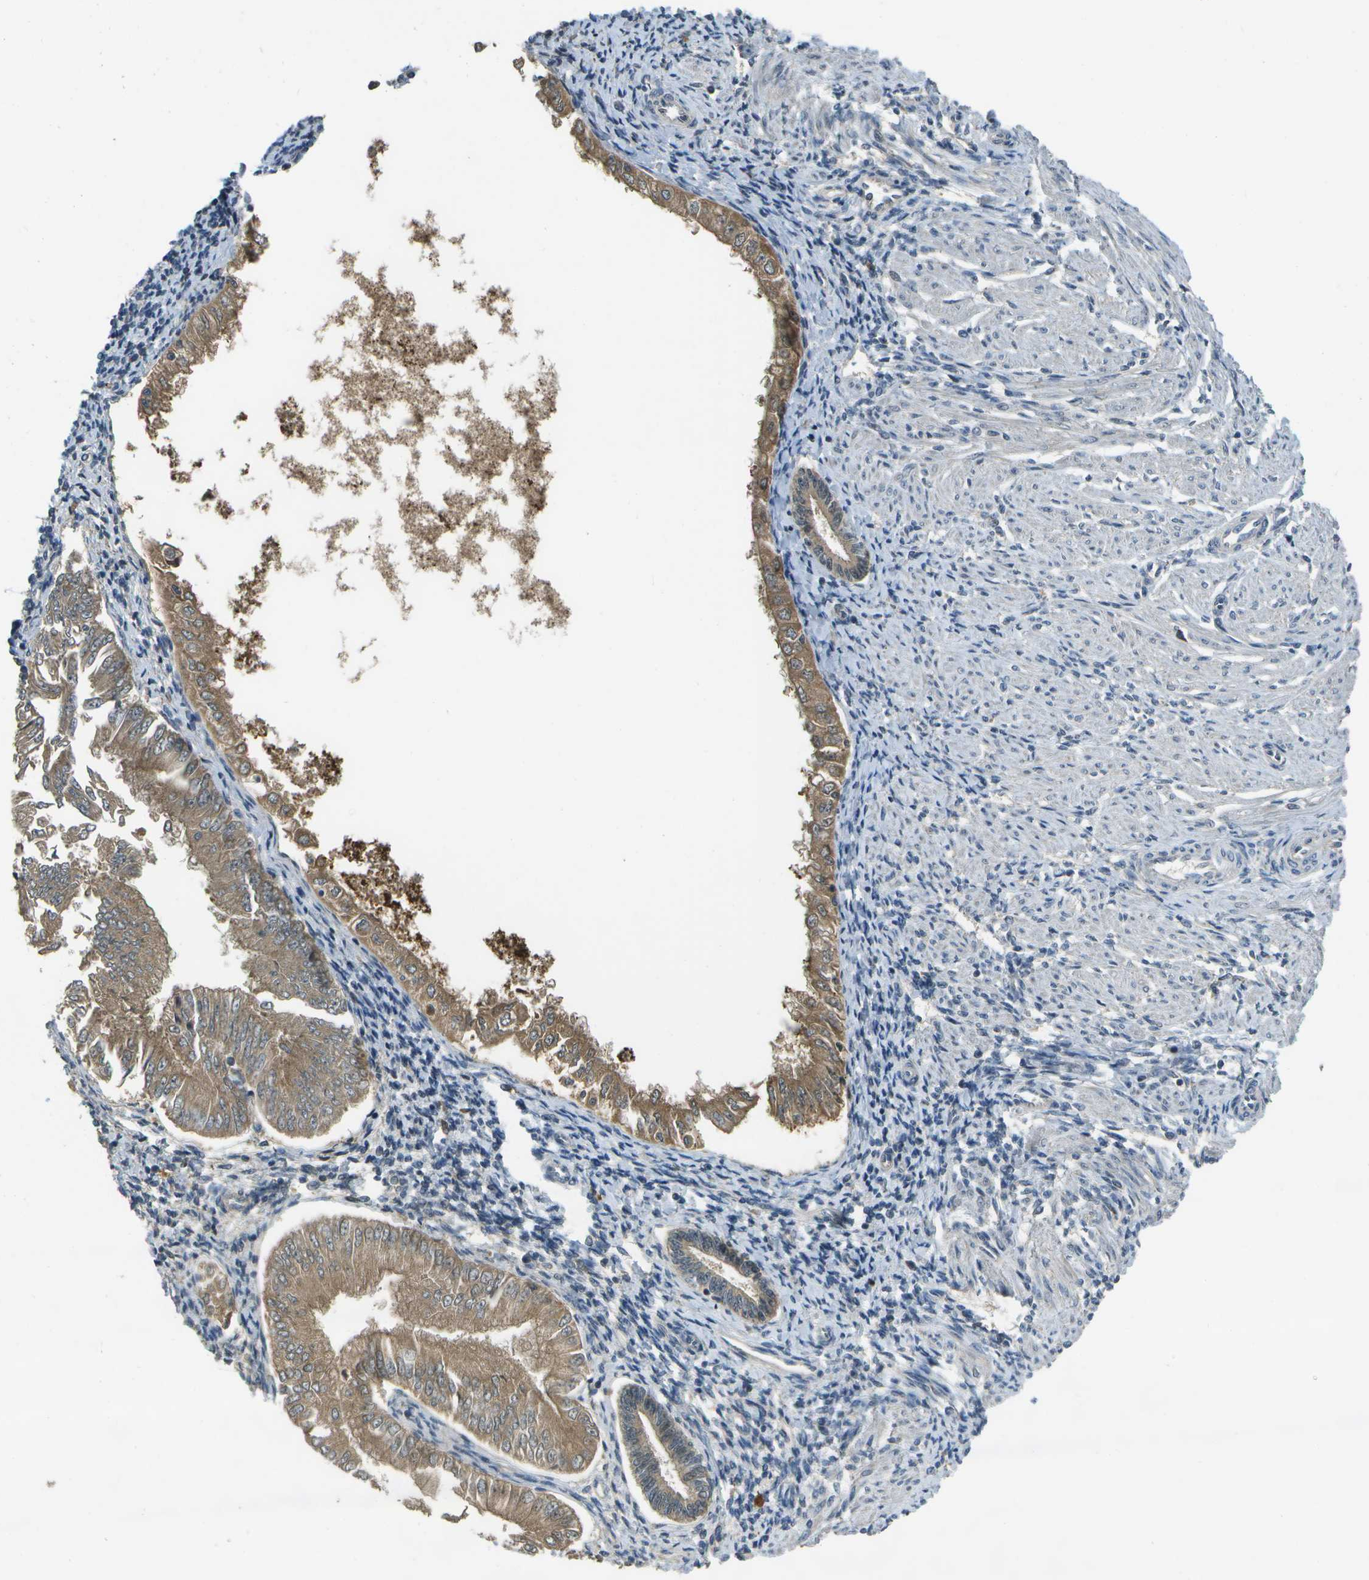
{"staining": {"intensity": "moderate", "quantity": ">75%", "location": "cytoplasmic/membranous"}, "tissue": "endometrial cancer", "cell_type": "Tumor cells", "image_type": "cancer", "snomed": [{"axis": "morphology", "description": "Adenocarcinoma, NOS"}, {"axis": "topography", "description": "Endometrium"}], "caption": "DAB immunohistochemical staining of human endometrial cancer (adenocarcinoma) exhibits moderate cytoplasmic/membranous protein expression in approximately >75% of tumor cells.", "gene": "GANC", "patient": {"sex": "female", "age": 53}}